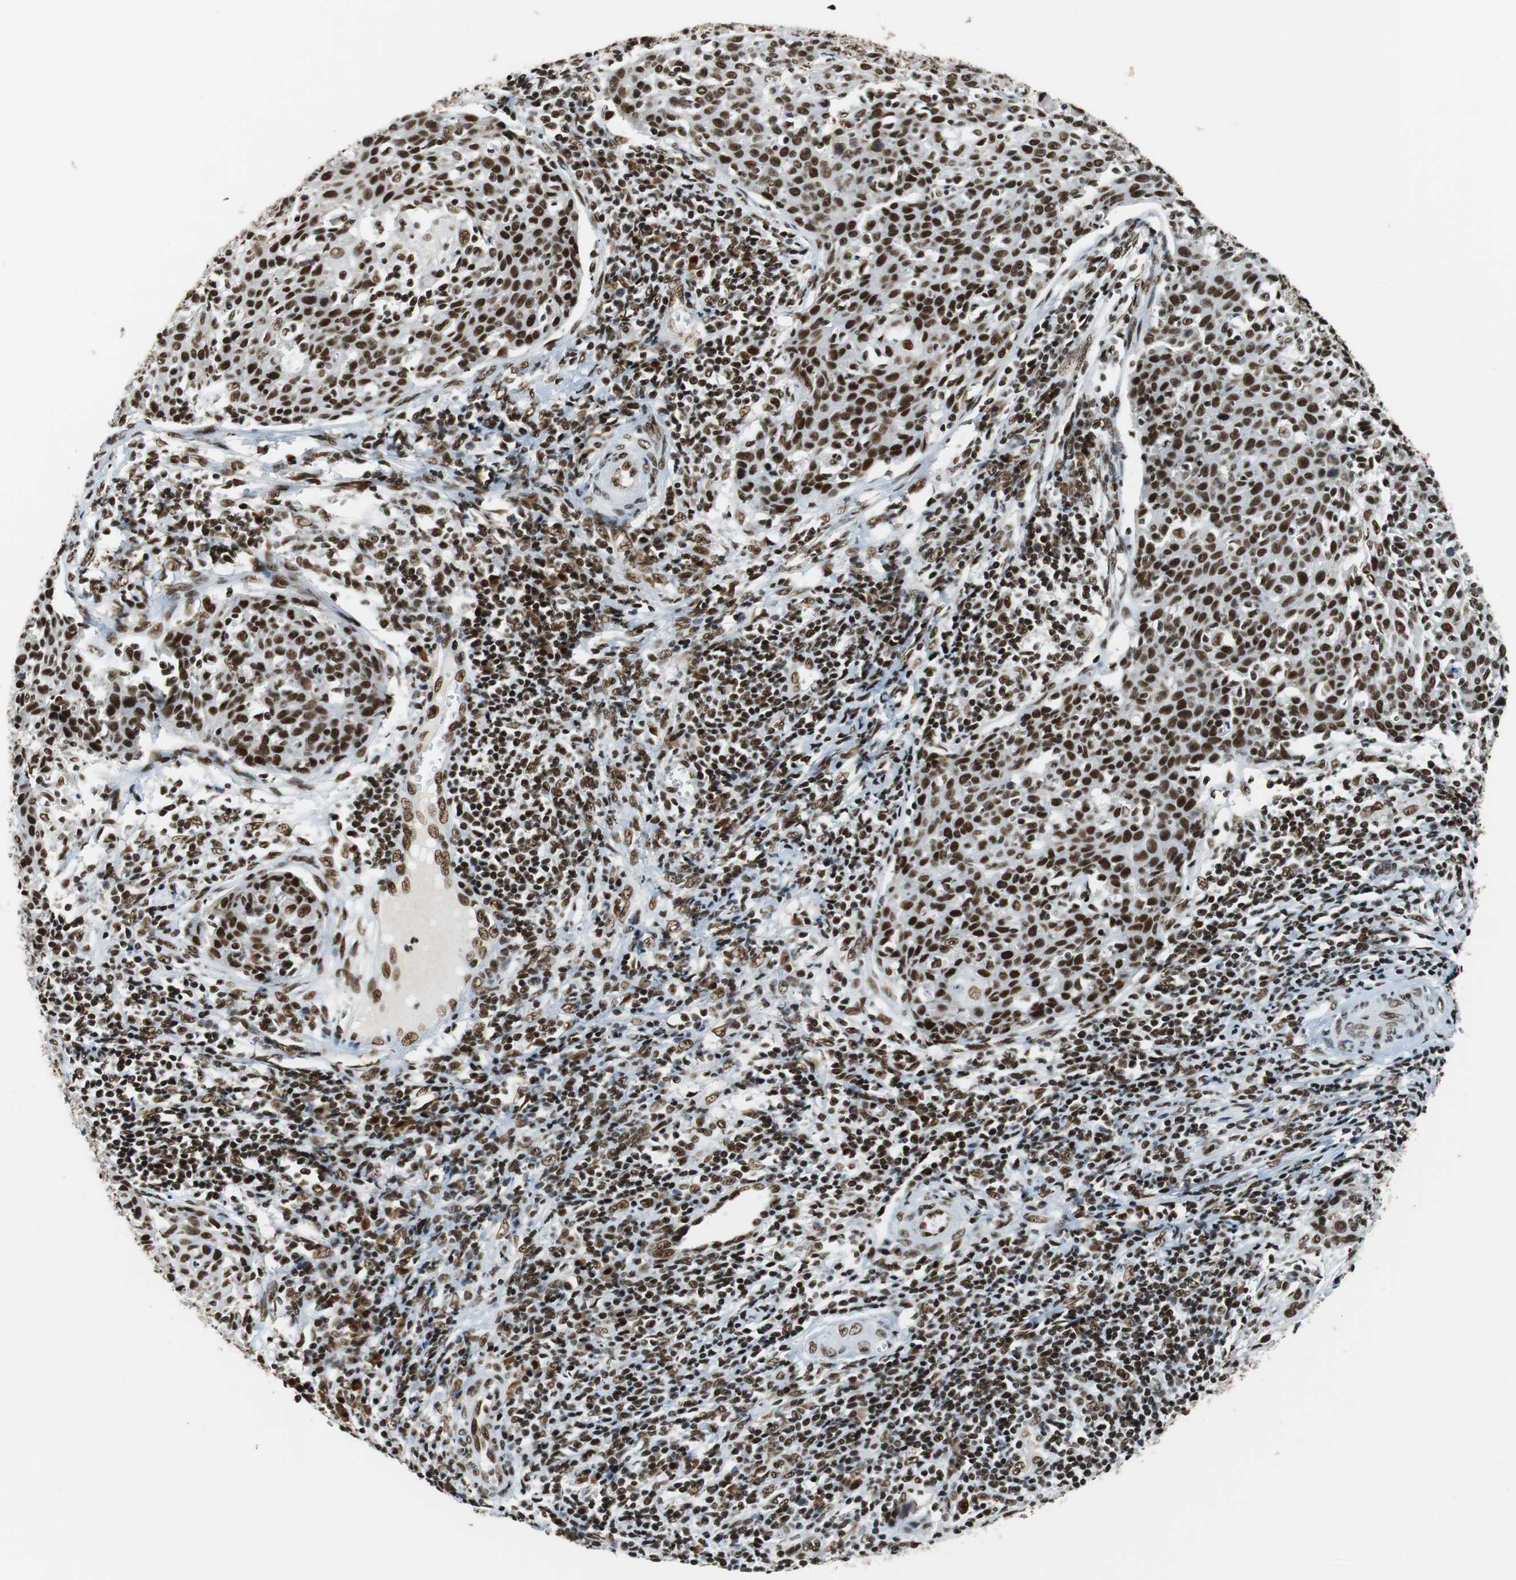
{"staining": {"intensity": "strong", "quantity": ">75%", "location": "nuclear"}, "tissue": "cervical cancer", "cell_type": "Tumor cells", "image_type": "cancer", "snomed": [{"axis": "morphology", "description": "Squamous cell carcinoma, NOS"}, {"axis": "topography", "description": "Cervix"}], "caption": "Squamous cell carcinoma (cervical) tissue demonstrates strong nuclear staining in about >75% of tumor cells", "gene": "PRKDC", "patient": {"sex": "female", "age": 38}}